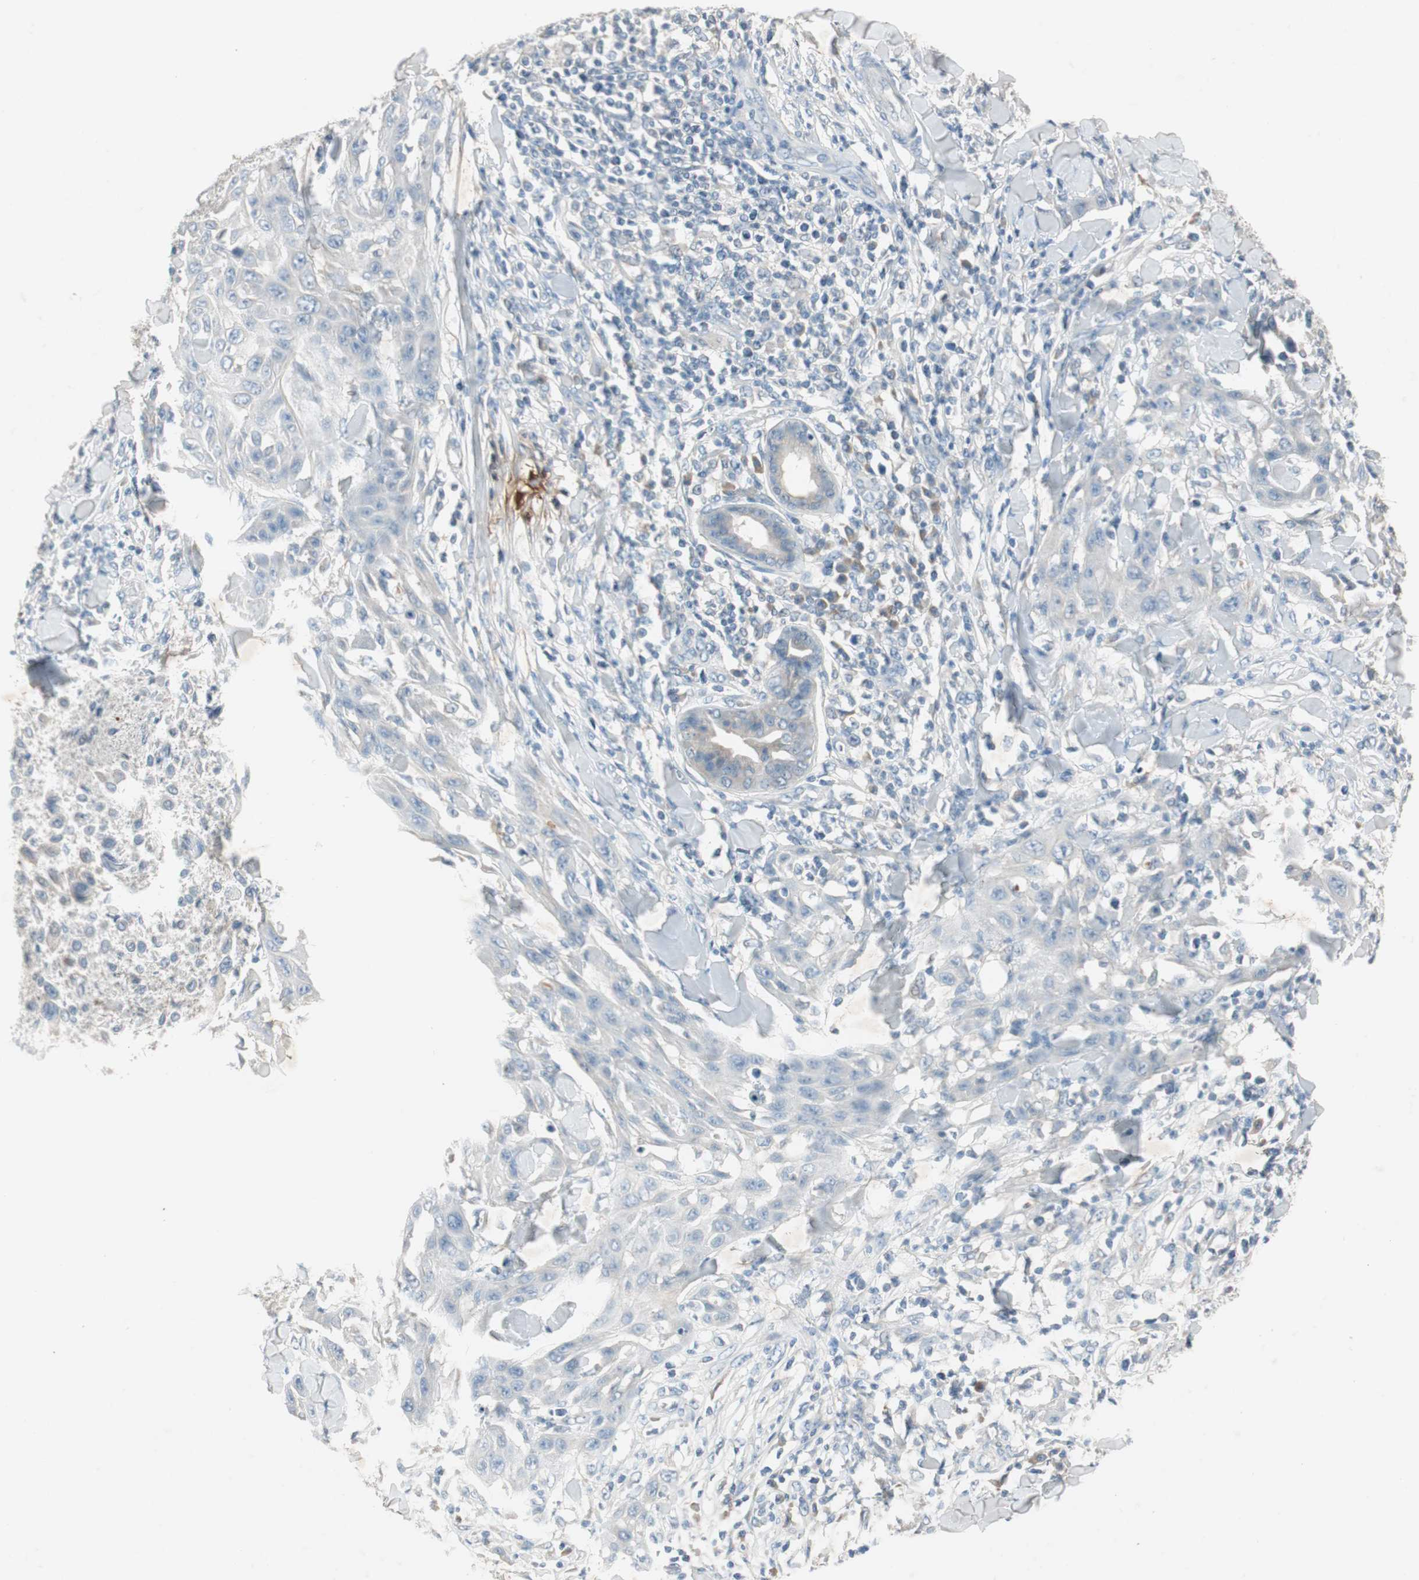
{"staining": {"intensity": "negative", "quantity": "none", "location": "none"}, "tissue": "skin cancer", "cell_type": "Tumor cells", "image_type": "cancer", "snomed": [{"axis": "morphology", "description": "Squamous cell carcinoma, NOS"}, {"axis": "topography", "description": "Skin"}], "caption": "Skin squamous cell carcinoma was stained to show a protein in brown. There is no significant positivity in tumor cells. (DAB IHC, high magnification).", "gene": "KHK", "patient": {"sex": "male", "age": 24}}